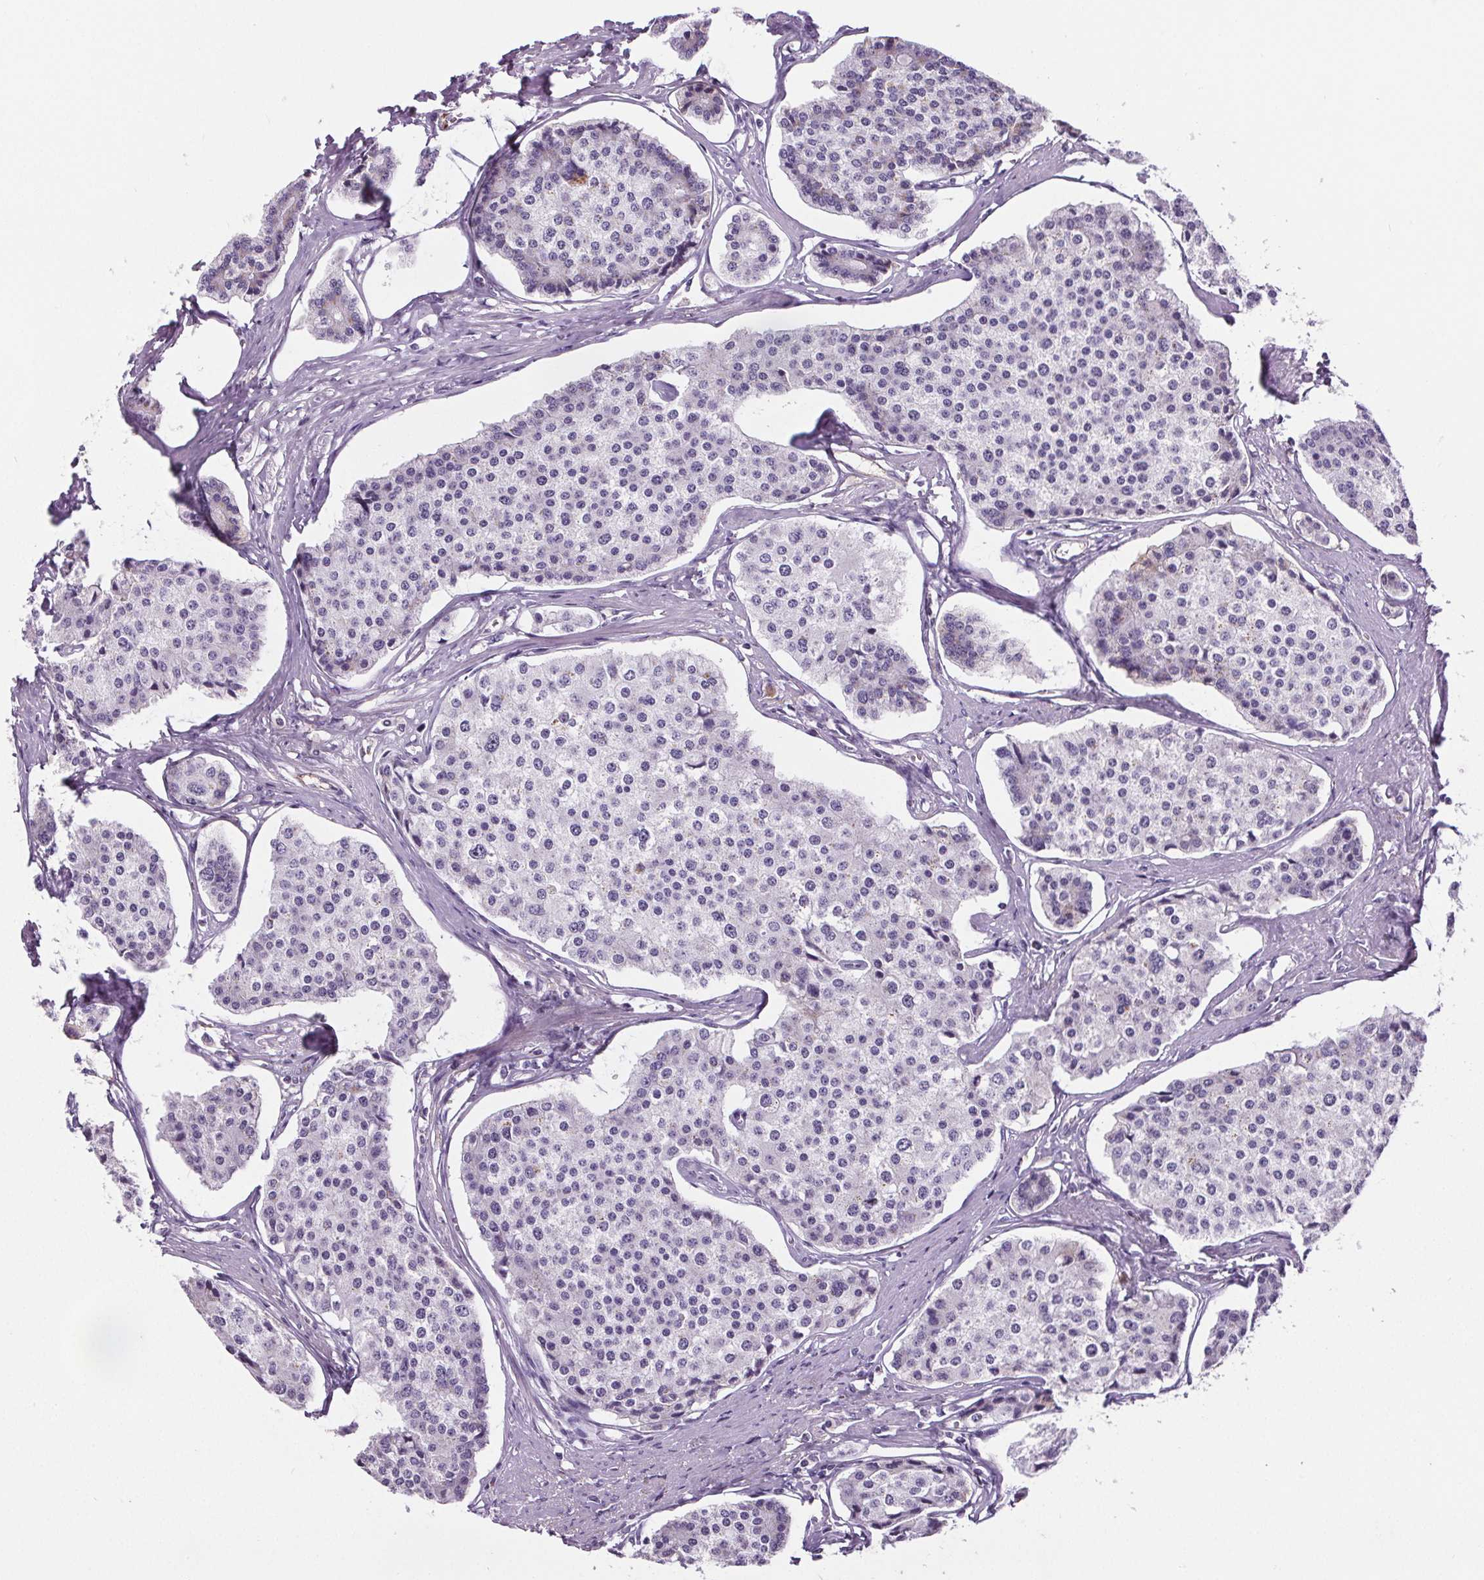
{"staining": {"intensity": "negative", "quantity": "none", "location": "none"}, "tissue": "carcinoid", "cell_type": "Tumor cells", "image_type": "cancer", "snomed": [{"axis": "morphology", "description": "Carcinoid, malignant, NOS"}, {"axis": "topography", "description": "Small intestine"}], "caption": "Tumor cells show no significant protein staining in carcinoid.", "gene": "CD5L", "patient": {"sex": "female", "age": 65}}